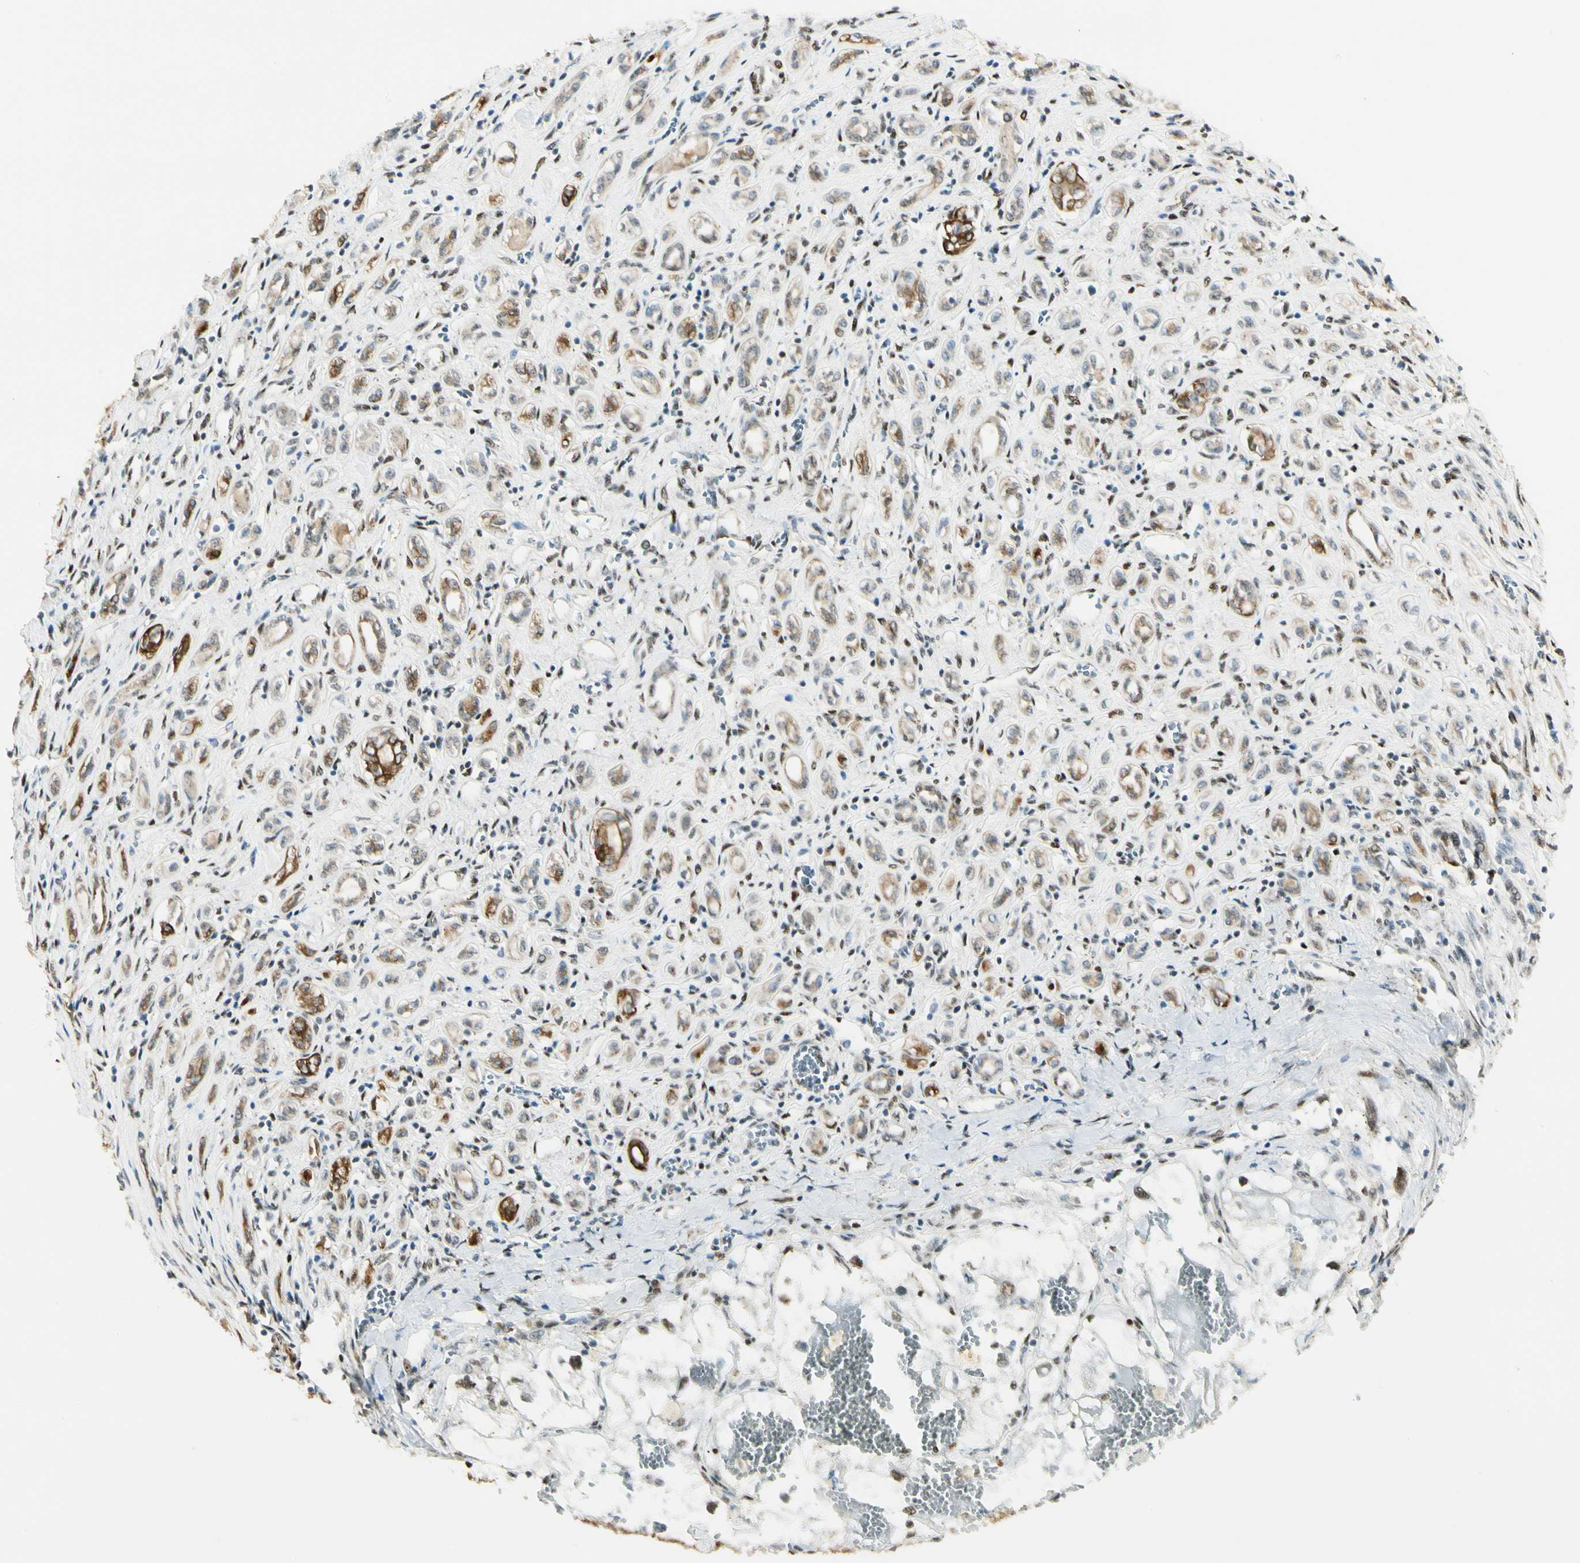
{"staining": {"intensity": "moderate", "quantity": ">75%", "location": "cytoplasmic/membranous"}, "tissue": "renal cancer", "cell_type": "Tumor cells", "image_type": "cancer", "snomed": [{"axis": "morphology", "description": "Adenocarcinoma, NOS"}, {"axis": "topography", "description": "Kidney"}], "caption": "Immunohistochemistry (IHC) of human renal adenocarcinoma demonstrates medium levels of moderate cytoplasmic/membranous positivity in about >75% of tumor cells. The protein of interest is shown in brown color, while the nuclei are stained blue.", "gene": "ATXN1", "patient": {"sex": "female", "age": 70}}